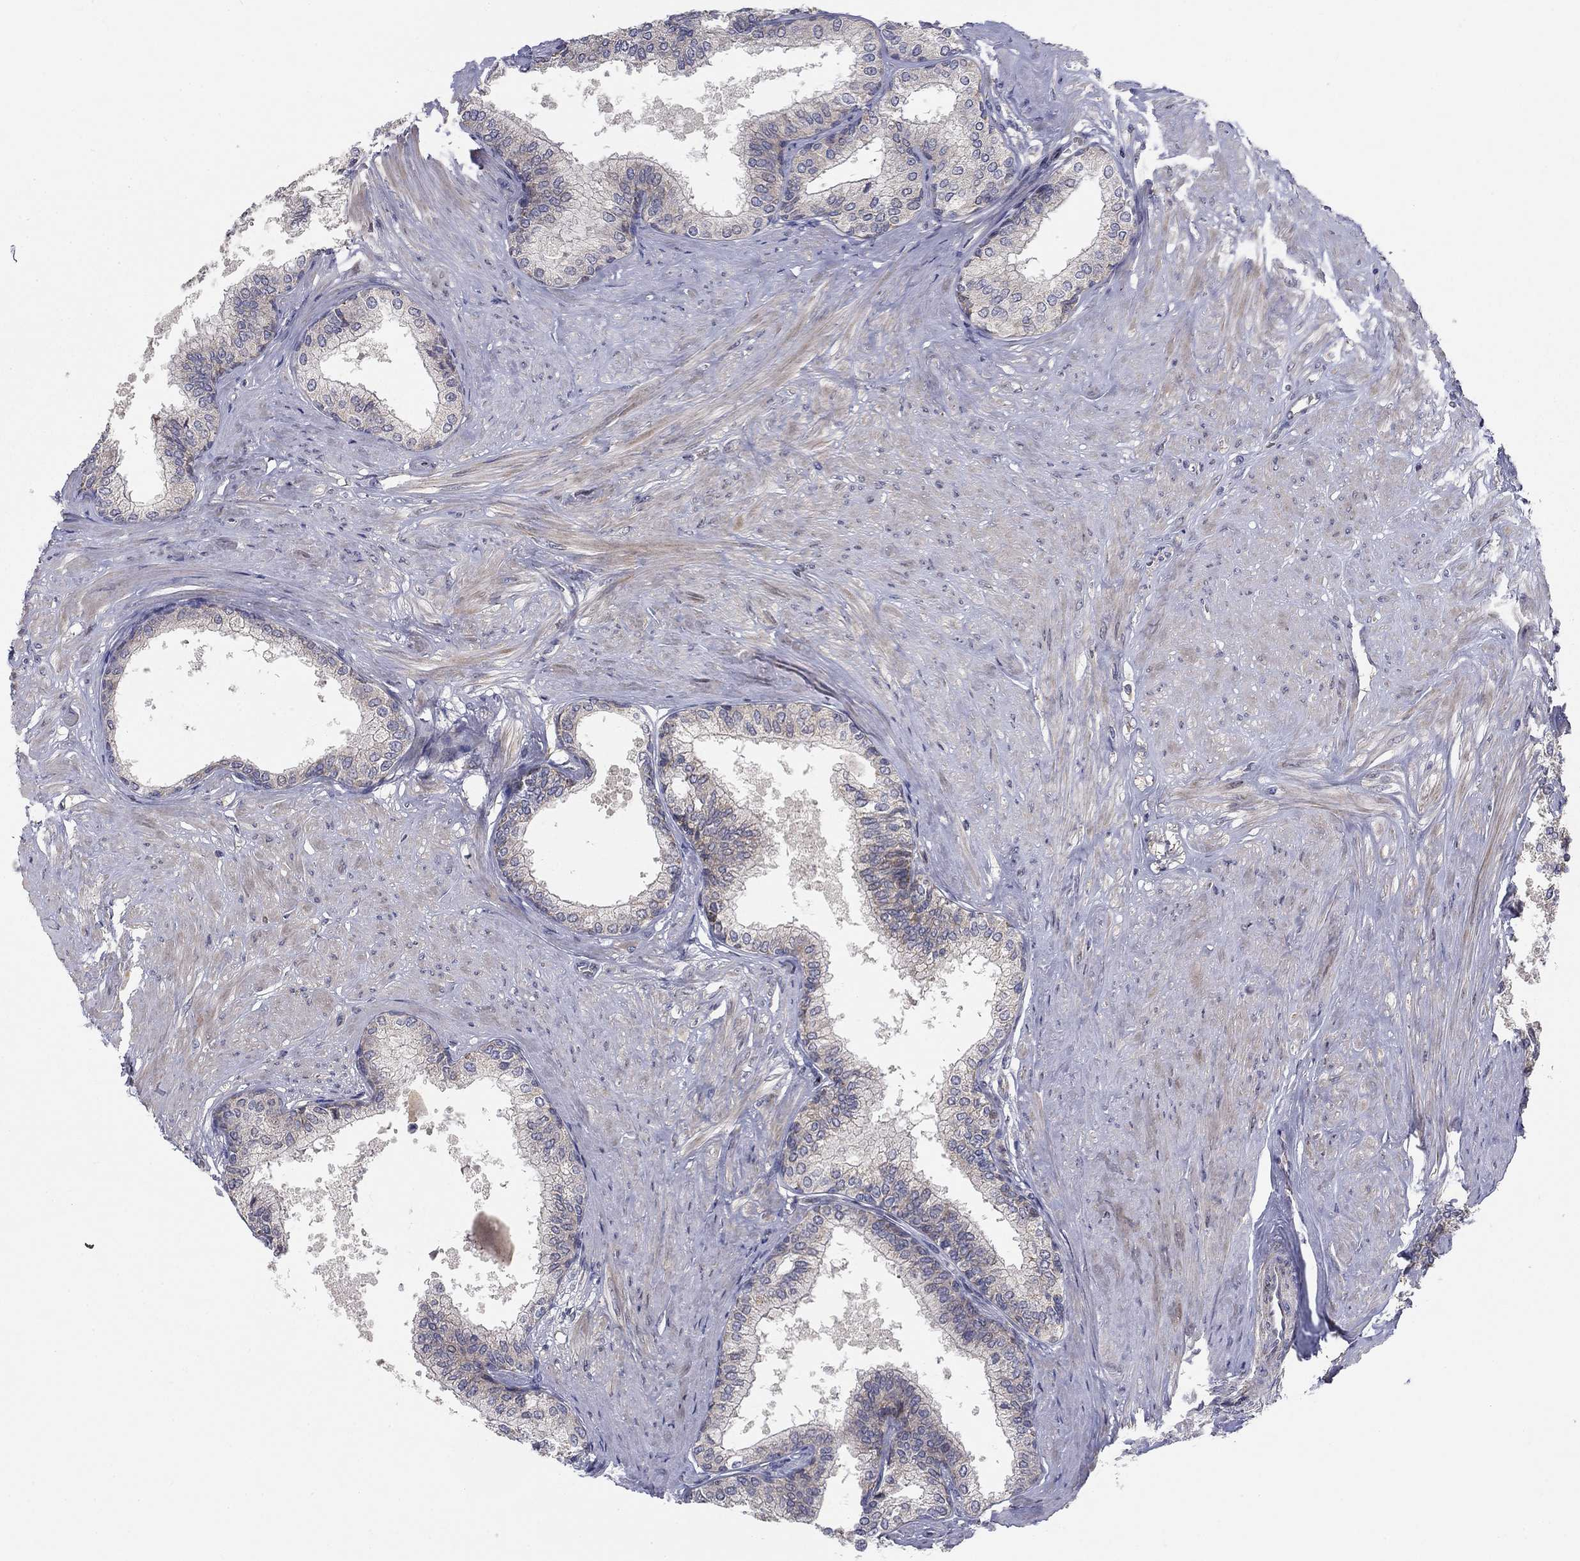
{"staining": {"intensity": "moderate", "quantity": "<25%", "location": "cytoplasmic/membranous"}, "tissue": "prostate", "cell_type": "Glandular cells", "image_type": "normal", "snomed": [{"axis": "morphology", "description": "Normal tissue, NOS"}, {"axis": "topography", "description": "Prostate"}], "caption": "Protein analysis of normal prostate exhibits moderate cytoplasmic/membranous expression in approximately <25% of glandular cells.", "gene": "MMAA", "patient": {"sex": "male", "age": 63}}